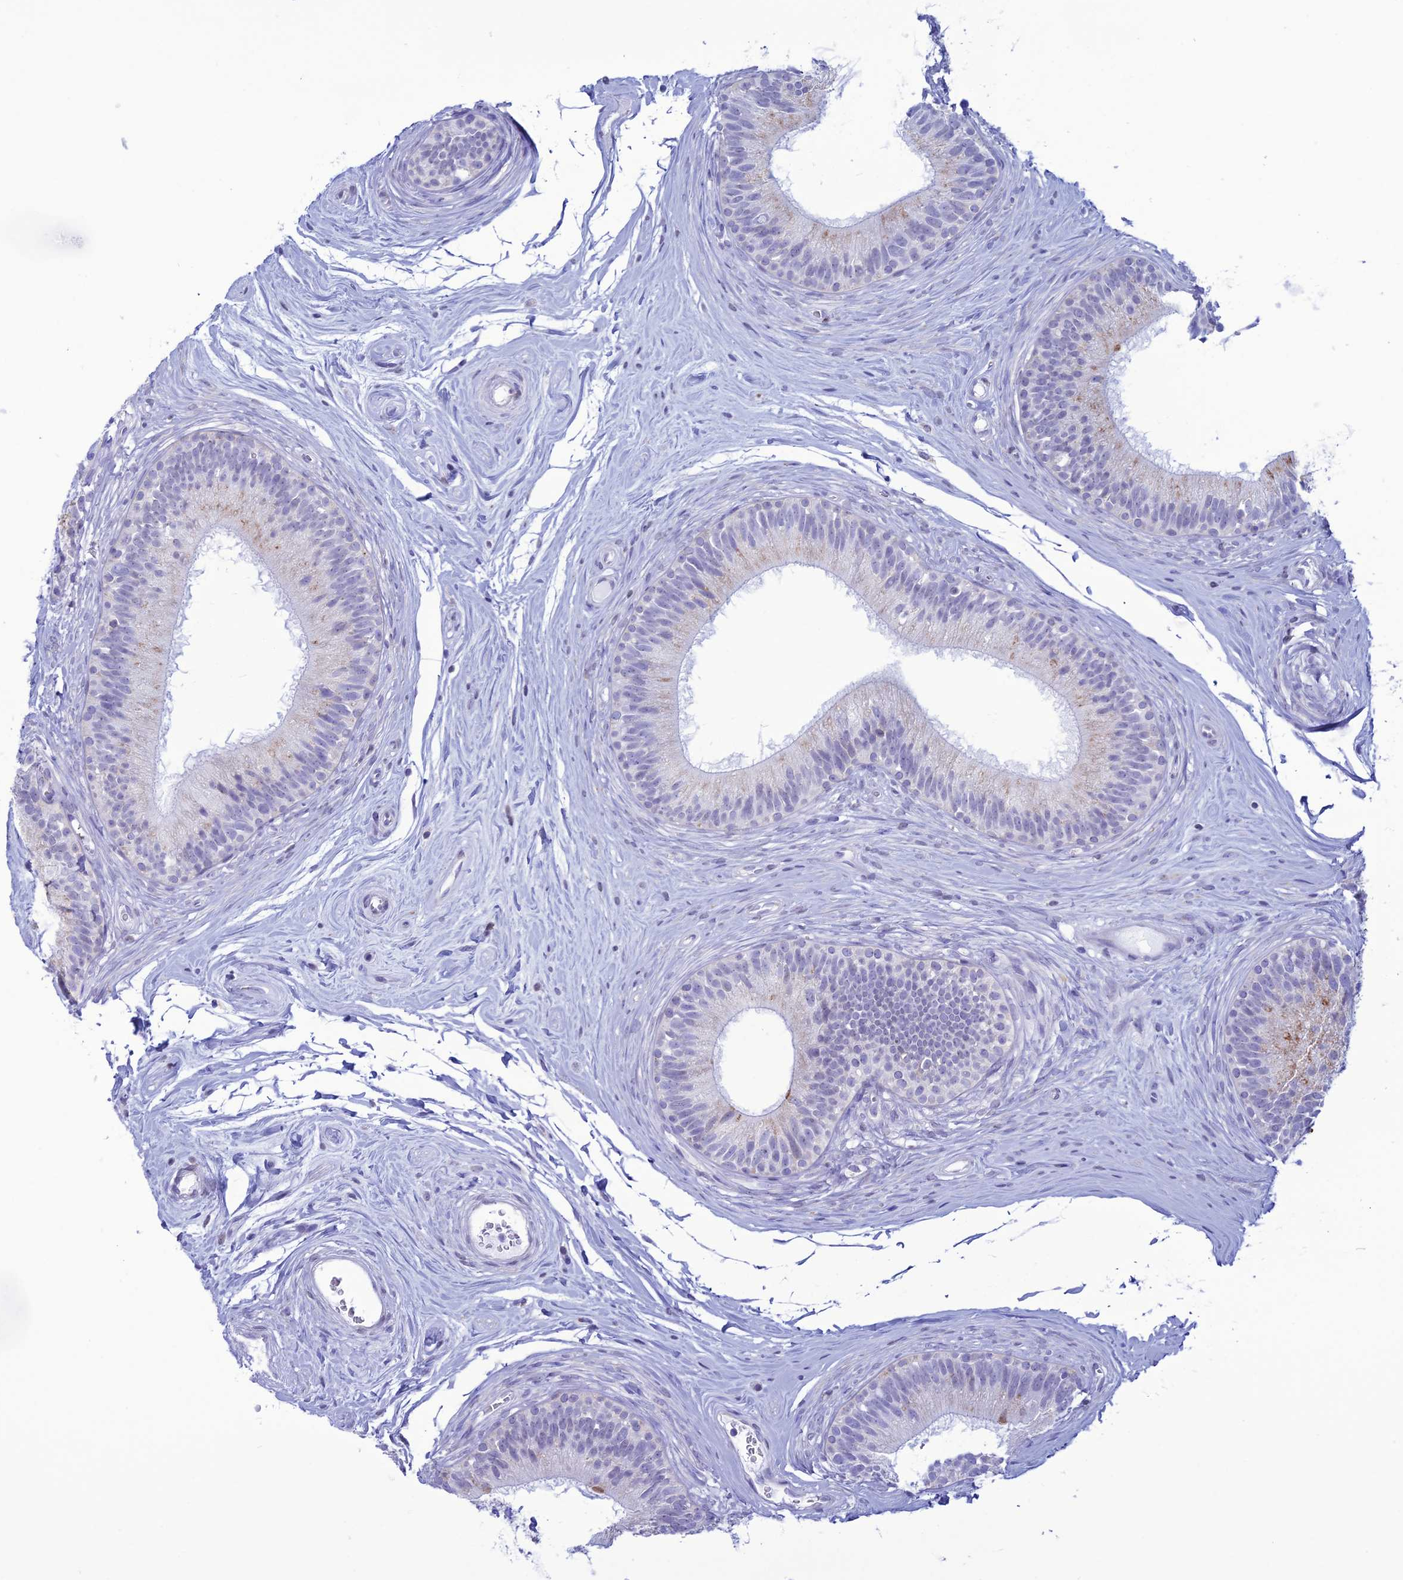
{"staining": {"intensity": "negative", "quantity": "none", "location": "none"}, "tissue": "epididymis", "cell_type": "Glandular cells", "image_type": "normal", "snomed": [{"axis": "morphology", "description": "Normal tissue, NOS"}, {"axis": "topography", "description": "Epididymis"}], "caption": "Immunohistochemical staining of normal epididymis reveals no significant expression in glandular cells.", "gene": "CFAP210", "patient": {"sex": "male", "age": 33}}